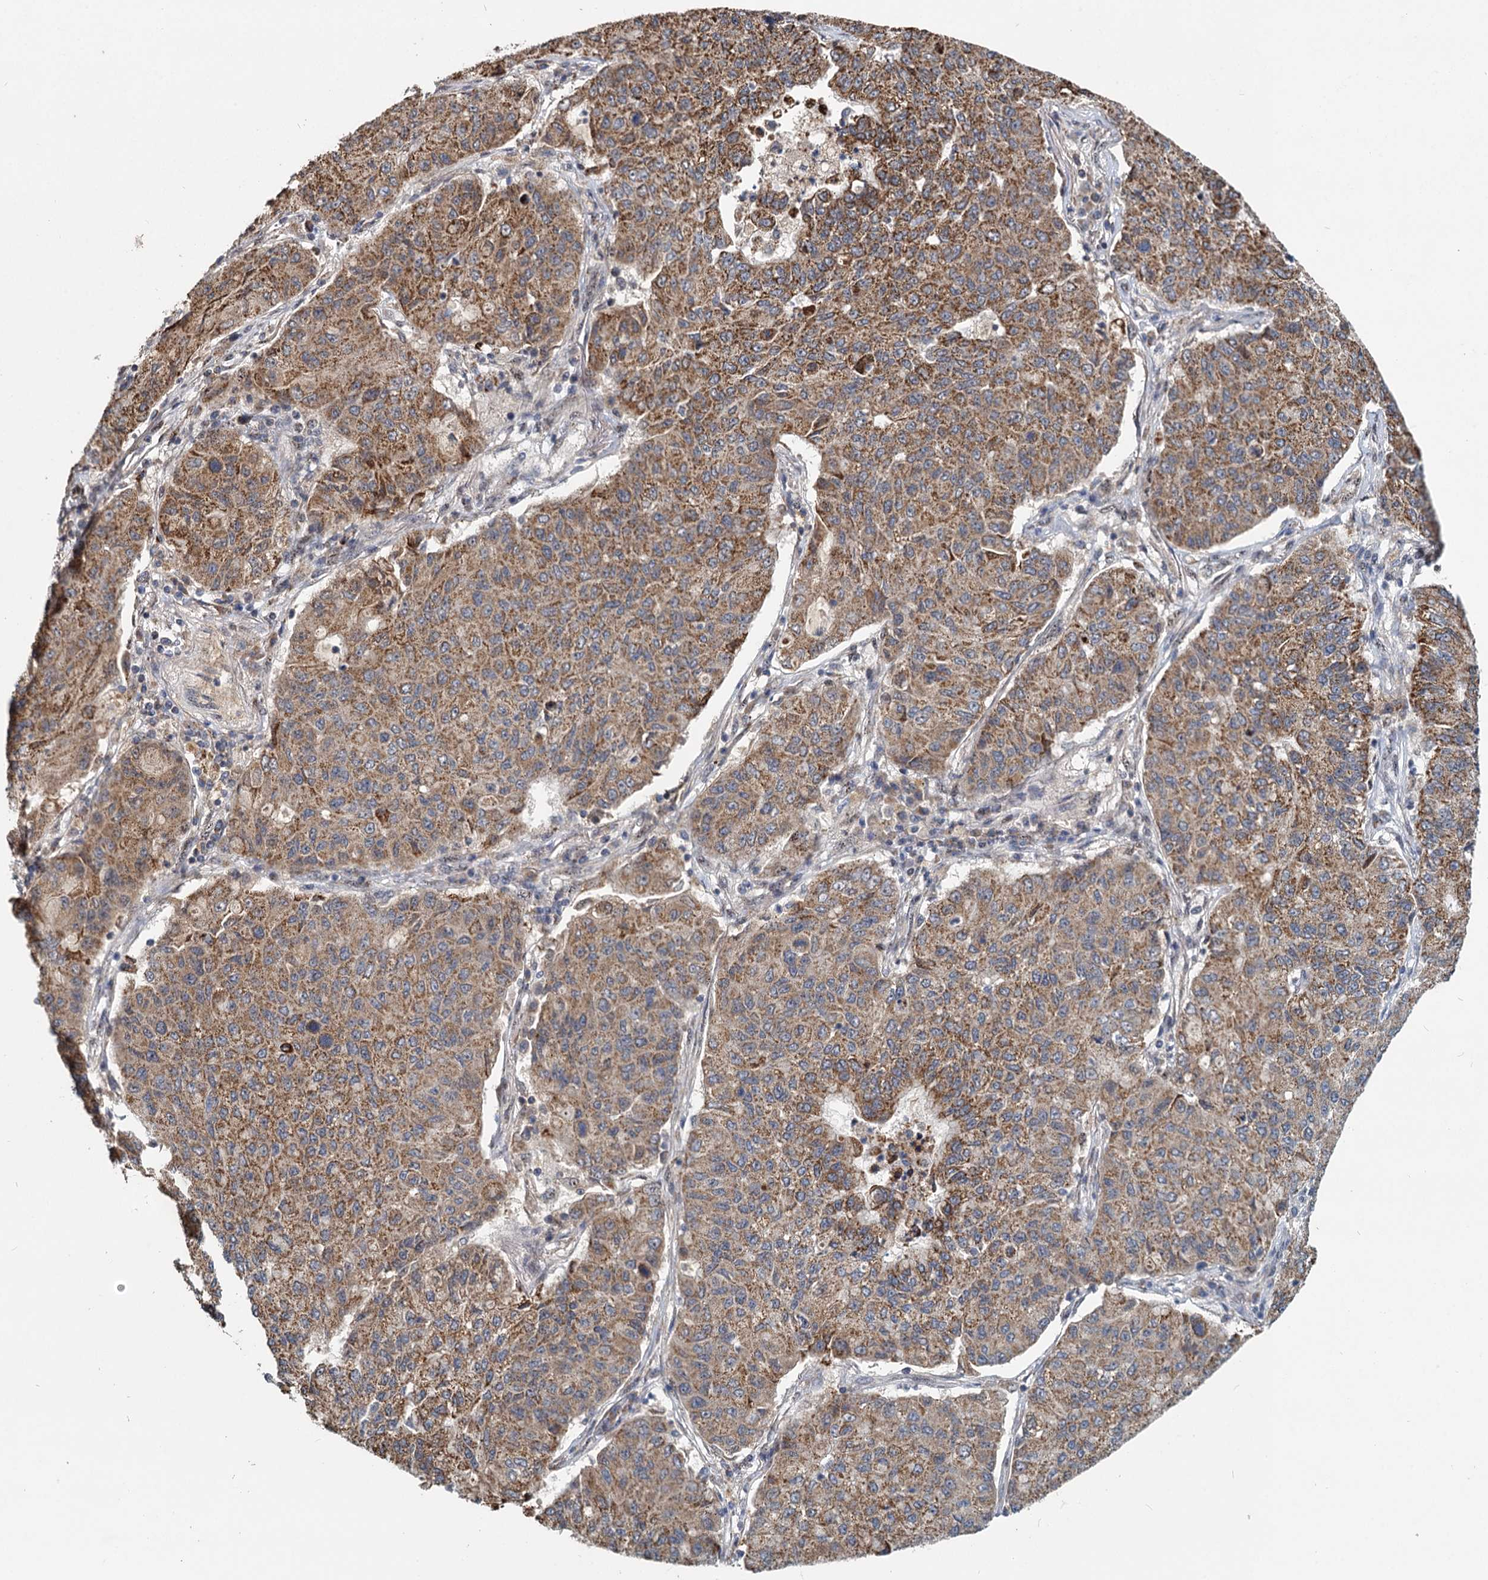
{"staining": {"intensity": "moderate", "quantity": ">75%", "location": "cytoplasmic/membranous"}, "tissue": "lung cancer", "cell_type": "Tumor cells", "image_type": "cancer", "snomed": [{"axis": "morphology", "description": "Squamous cell carcinoma, NOS"}, {"axis": "topography", "description": "Lung"}], "caption": "A brown stain highlights moderate cytoplasmic/membranous staining of a protein in human squamous cell carcinoma (lung) tumor cells.", "gene": "RITA1", "patient": {"sex": "male", "age": 74}}